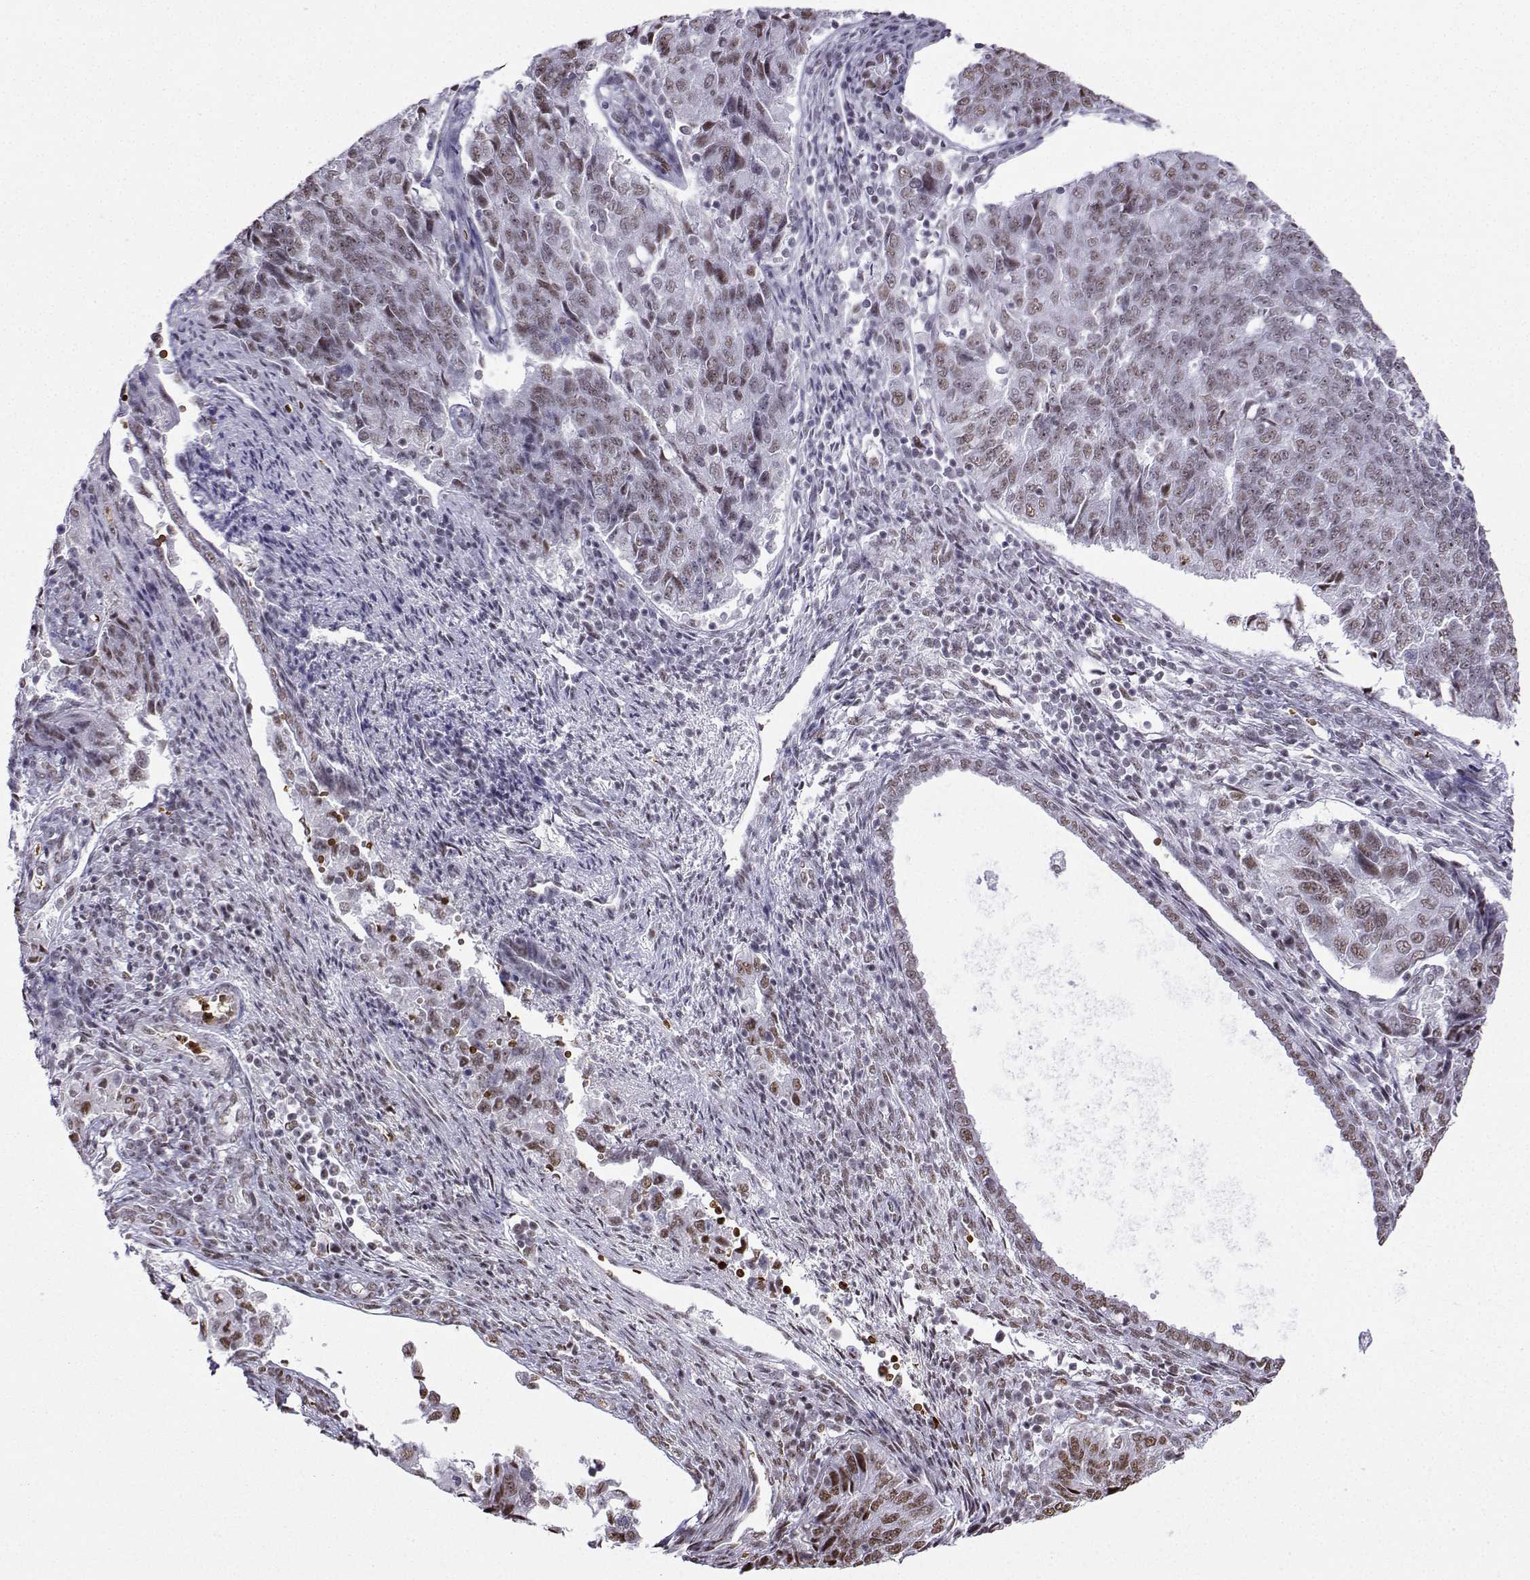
{"staining": {"intensity": "weak", "quantity": "25%-75%", "location": "nuclear"}, "tissue": "endometrial cancer", "cell_type": "Tumor cells", "image_type": "cancer", "snomed": [{"axis": "morphology", "description": "Adenocarcinoma, NOS"}, {"axis": "topography", "description": "Endometrium"}], "caption": "Immunohistochemical staining of human endometrial adenocarcinoma shows low levels of weak nuclear protein expression in about 25%-75% of tumor cells.", "gene": "CCNK", "patient": {"sex": "female", "age": 43}}